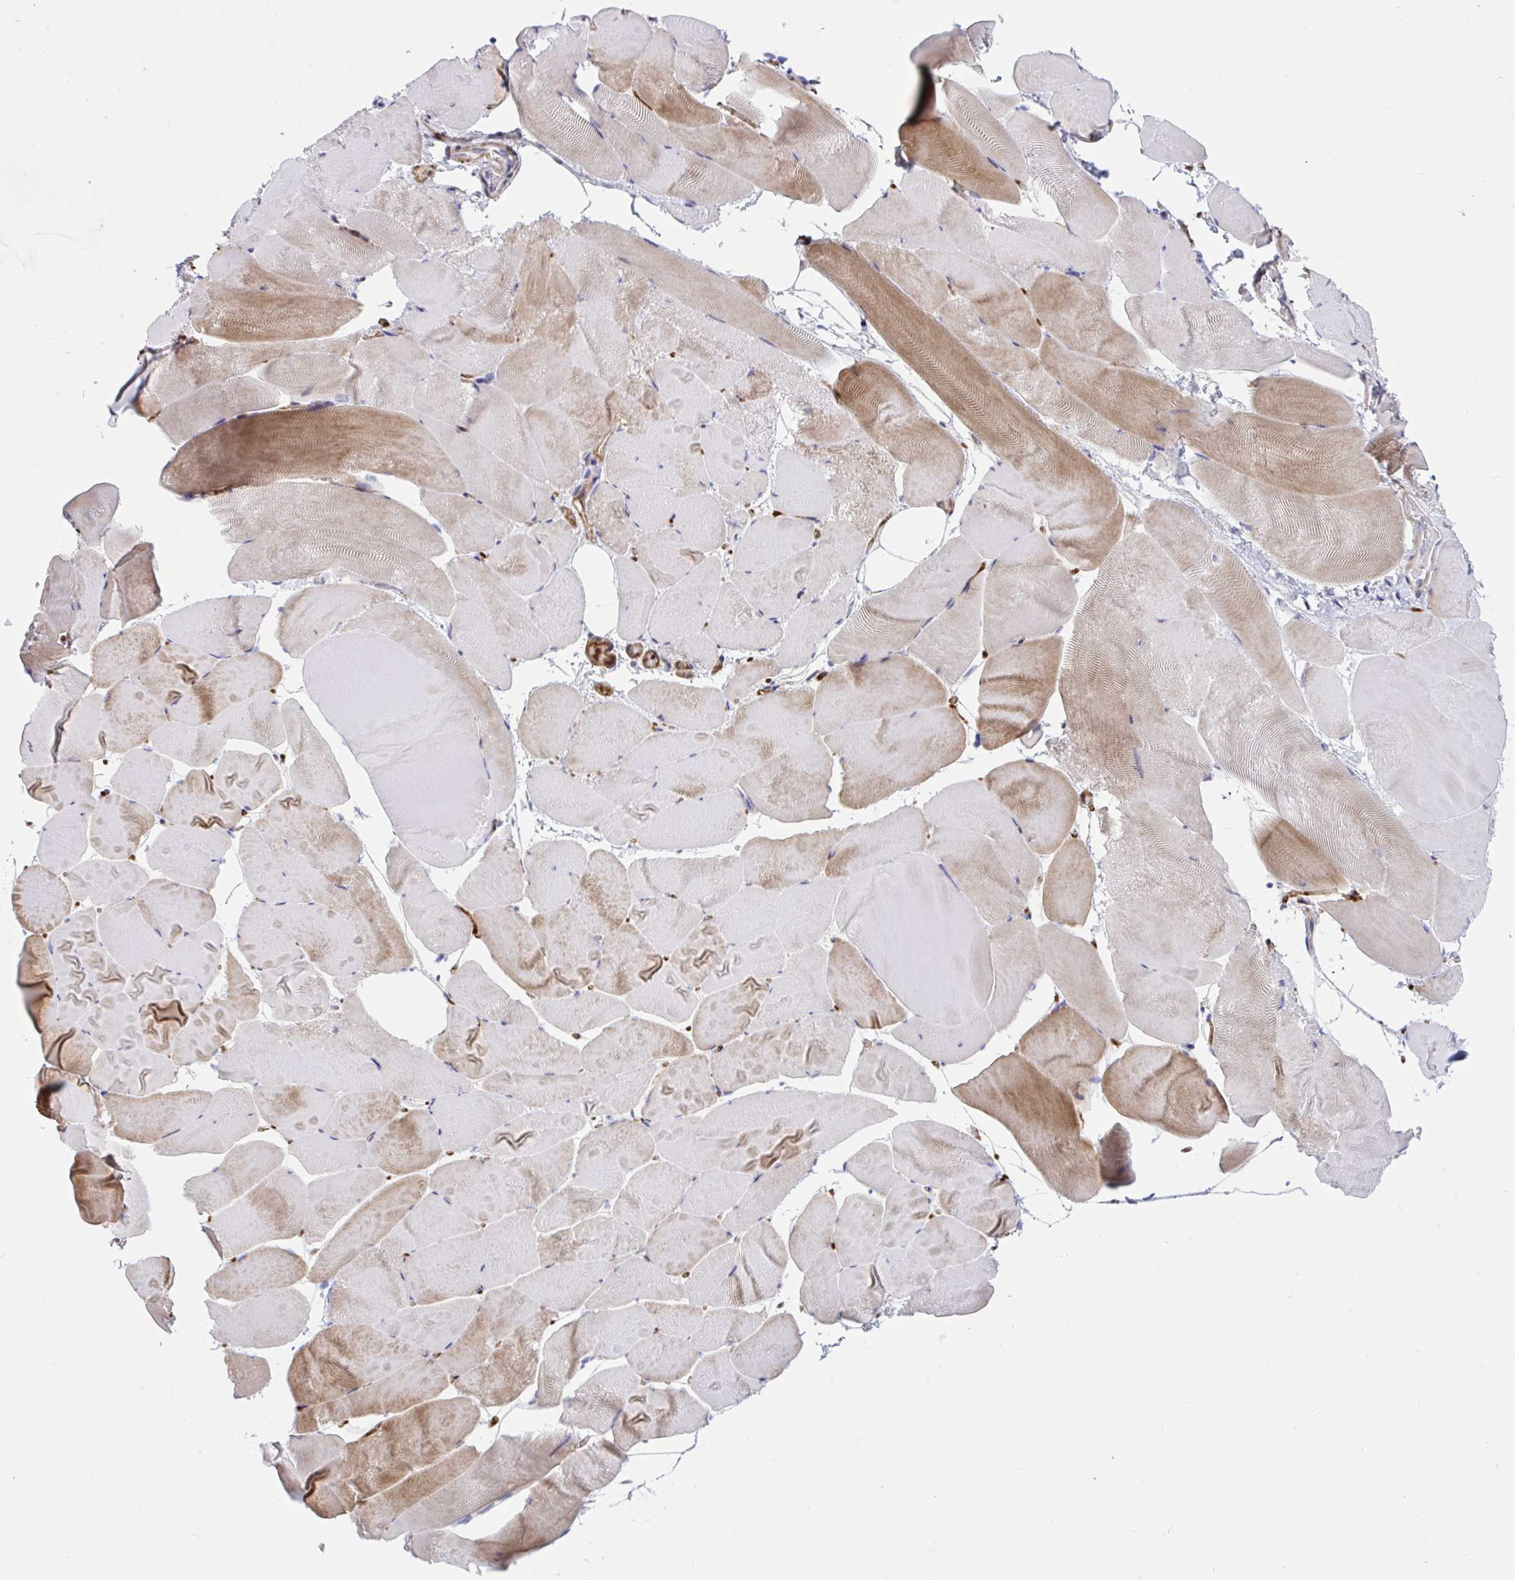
{"staining": {"intensity": "moderate", "quantity": "<25%", "location": "cytoplasmic/membranous"}, "tissue": "skeletal muscle", "cell_type": "Myocytes", "image_type": "normal", "snomed": [{"axis": "morphology", "description": "Normal tissue, NOS"}, {"axis": "topography", "description": "Skeletal muscle"}], "caption": "A high-resolution image shows immunohistochemistry (IHC) staining of normal skeletal muscle, which shows moderate cytoplasmic/membranous positivity in approximately <25% of myocytes.", "gene": "EML1", "patient": {"sex": "female", "age": 64}}